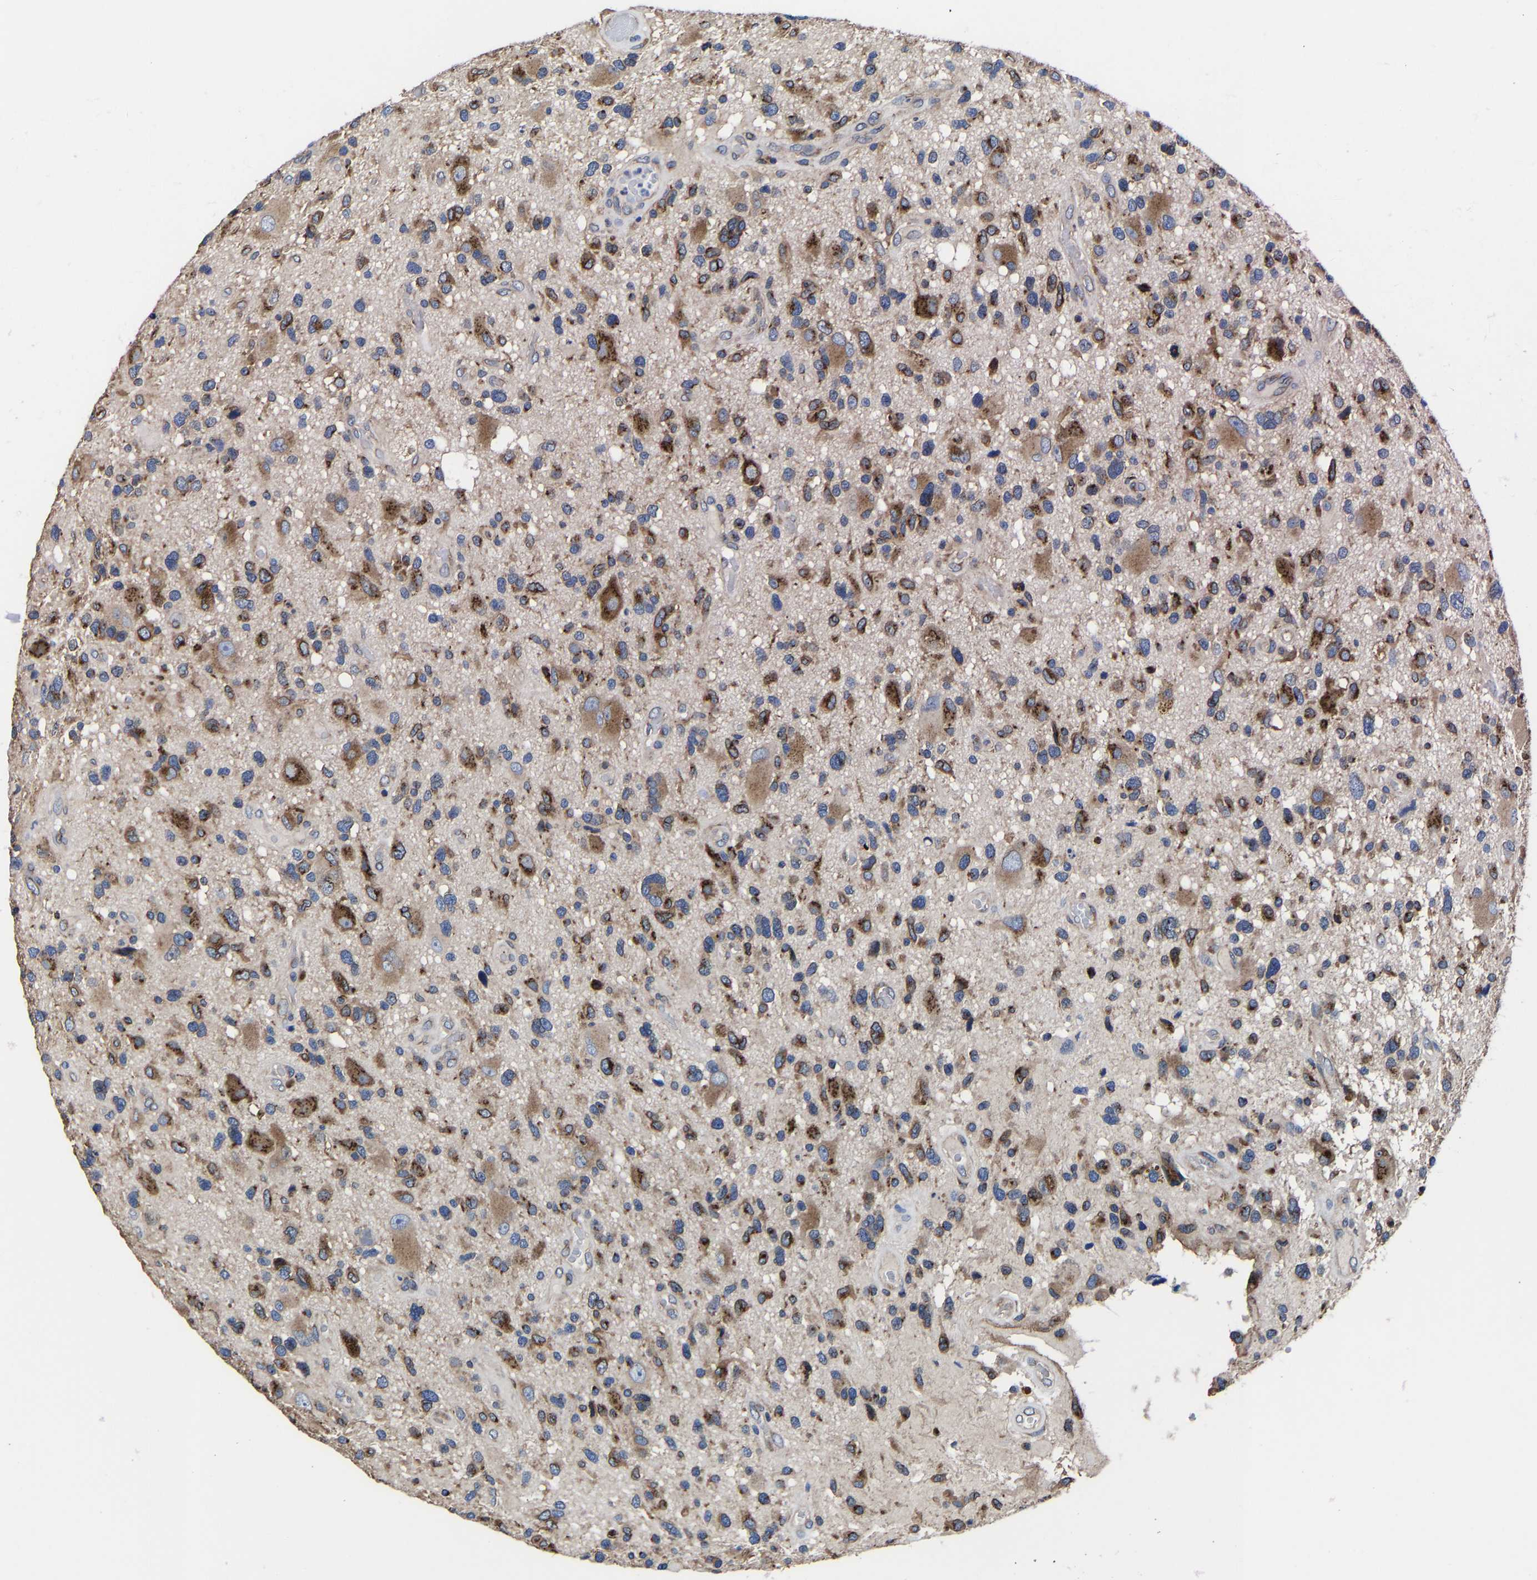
{"staining": {"intensity": "strong", "quantity": "25%-75%", "location": "cytoplasmic/membranous"}, "tissue": "glioma", "cell_type": "Tumor cells", "image_type": "cancer", "snomed": [{"axis": "morphology", "description": "Glioma, malignant, High grade"}, {"axis": "topography", "description": "Brain"}], "caption": "Protein staining by immunohistochemistry (IHC) demonstrates strong cytoplasmic/membranous staining in about 25%-75% of tumor cells in glioma. (Brightfield microscopy of DAB IHC at high magnification).", "gene": "EBAG9", "patient": {"sex": "male", "age": 33}}